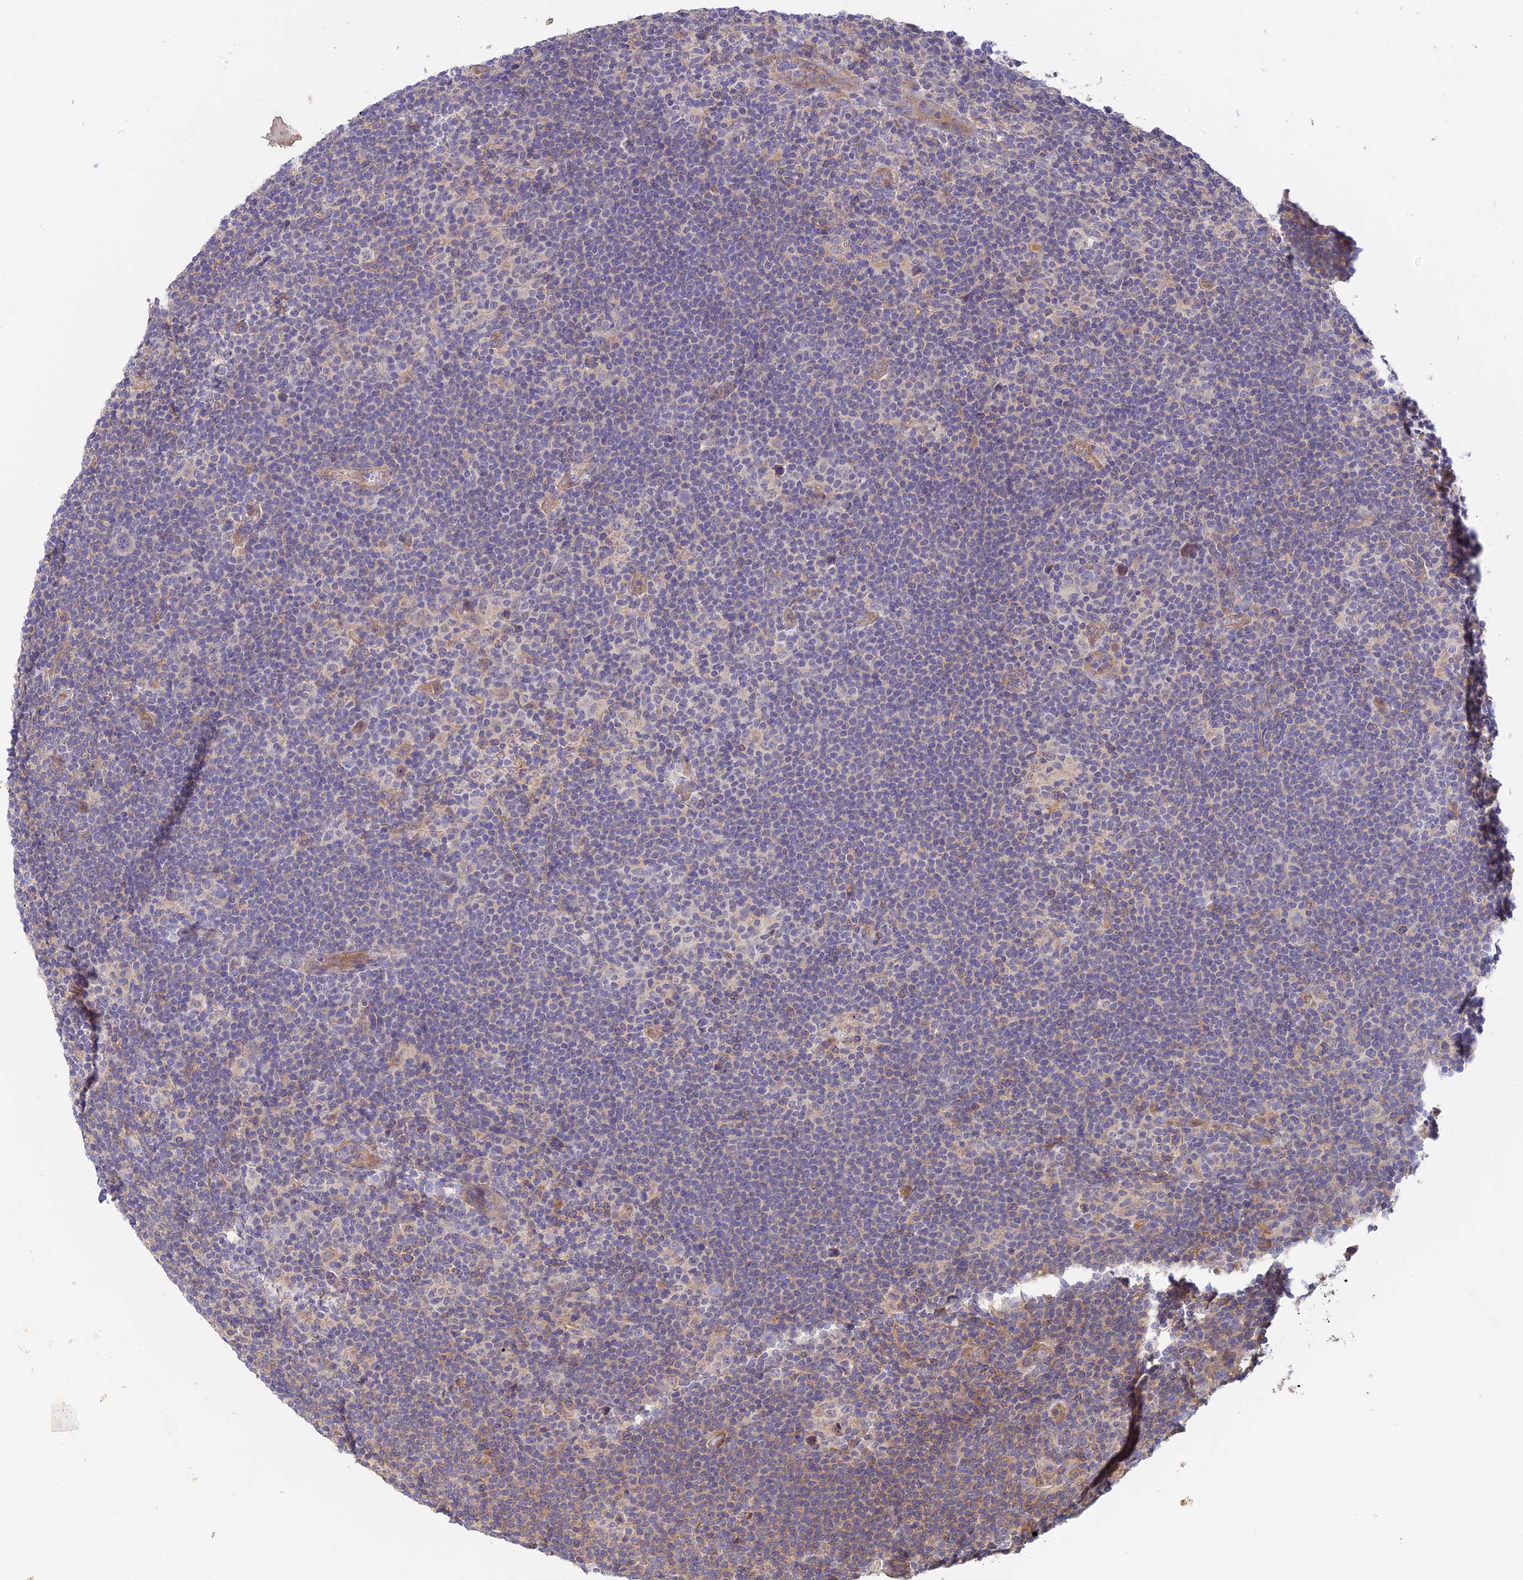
{"staining": {"intensity": "negative", "quantity": "none", "location": "none"}, "tissue": "lymphoma", "cell_type": "Tumor cells", "image_type": "cancer", "snomed": [{"axis": "morphology", "description": "Hodgkin's disease, NOS"}, {"axis": "topography", "description": "Lymph node"}], "caption": "A histopathology image of lymphoma stained for a protein reveals no brown staining in tumor cells.", "gene": "MYO9A", "patient": {"sex": "female", "age": 57}}